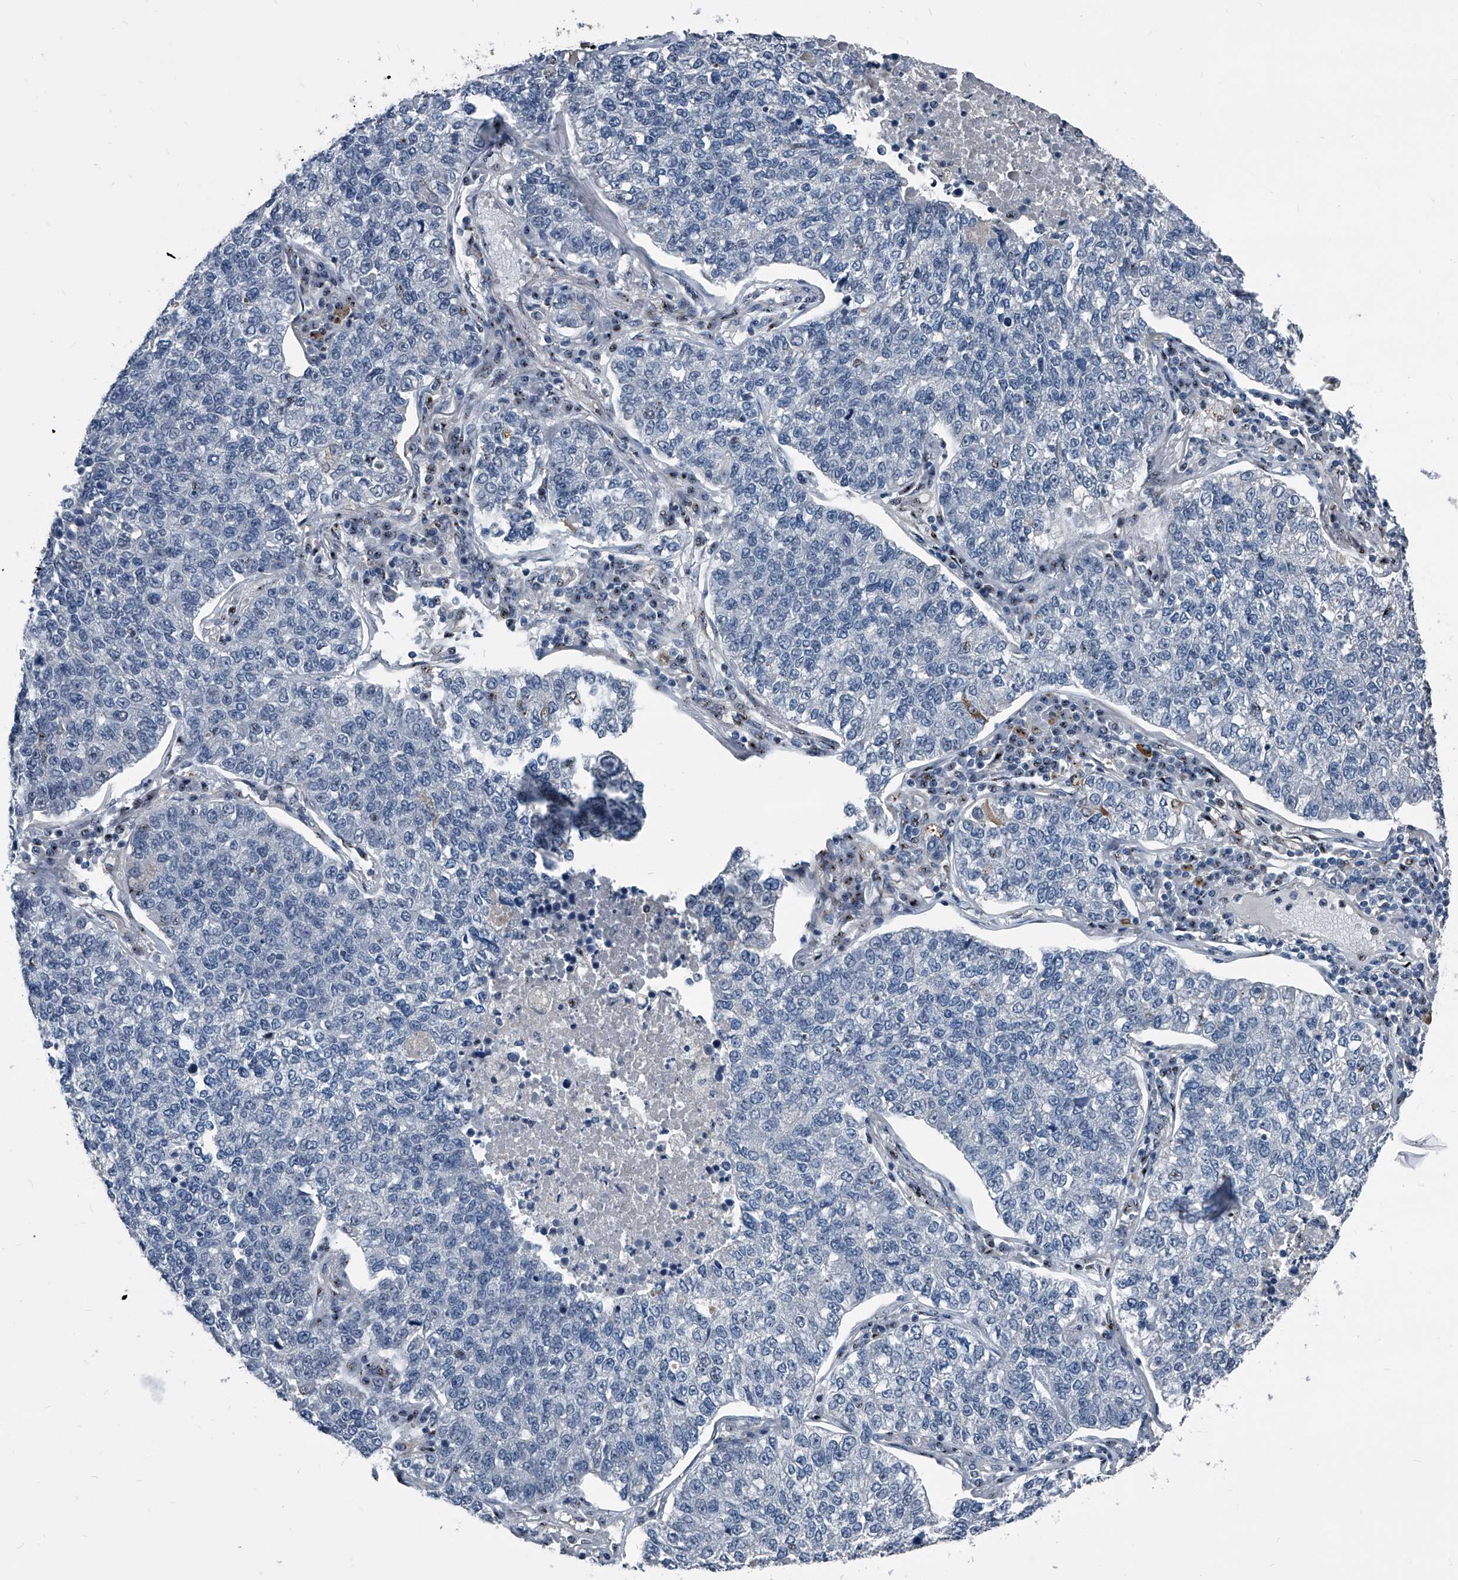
{"staining": {"intensity": "negative", "quantity": "none", "location": "none"}, "tissue": "lung cancer", "cell_type": "Tumor cells", "image_type": "cancer", "snomed": [{"axis": "morphology", "description": "Adenocarcinoma, NOS"}, {"axis": "topography", "description": "Lung"}], "caption": "An immunohistochemistry (IHC) image of lung adenocarcinoma is shown. There is no staining in tumor cells of lung adenocarcinoma. The staining is performed using DAB brown chromogen with nuclei counter-stained in using hematoxylin.", "gene": "MEN1", "patient": {"sex": "male", "age": 49}}